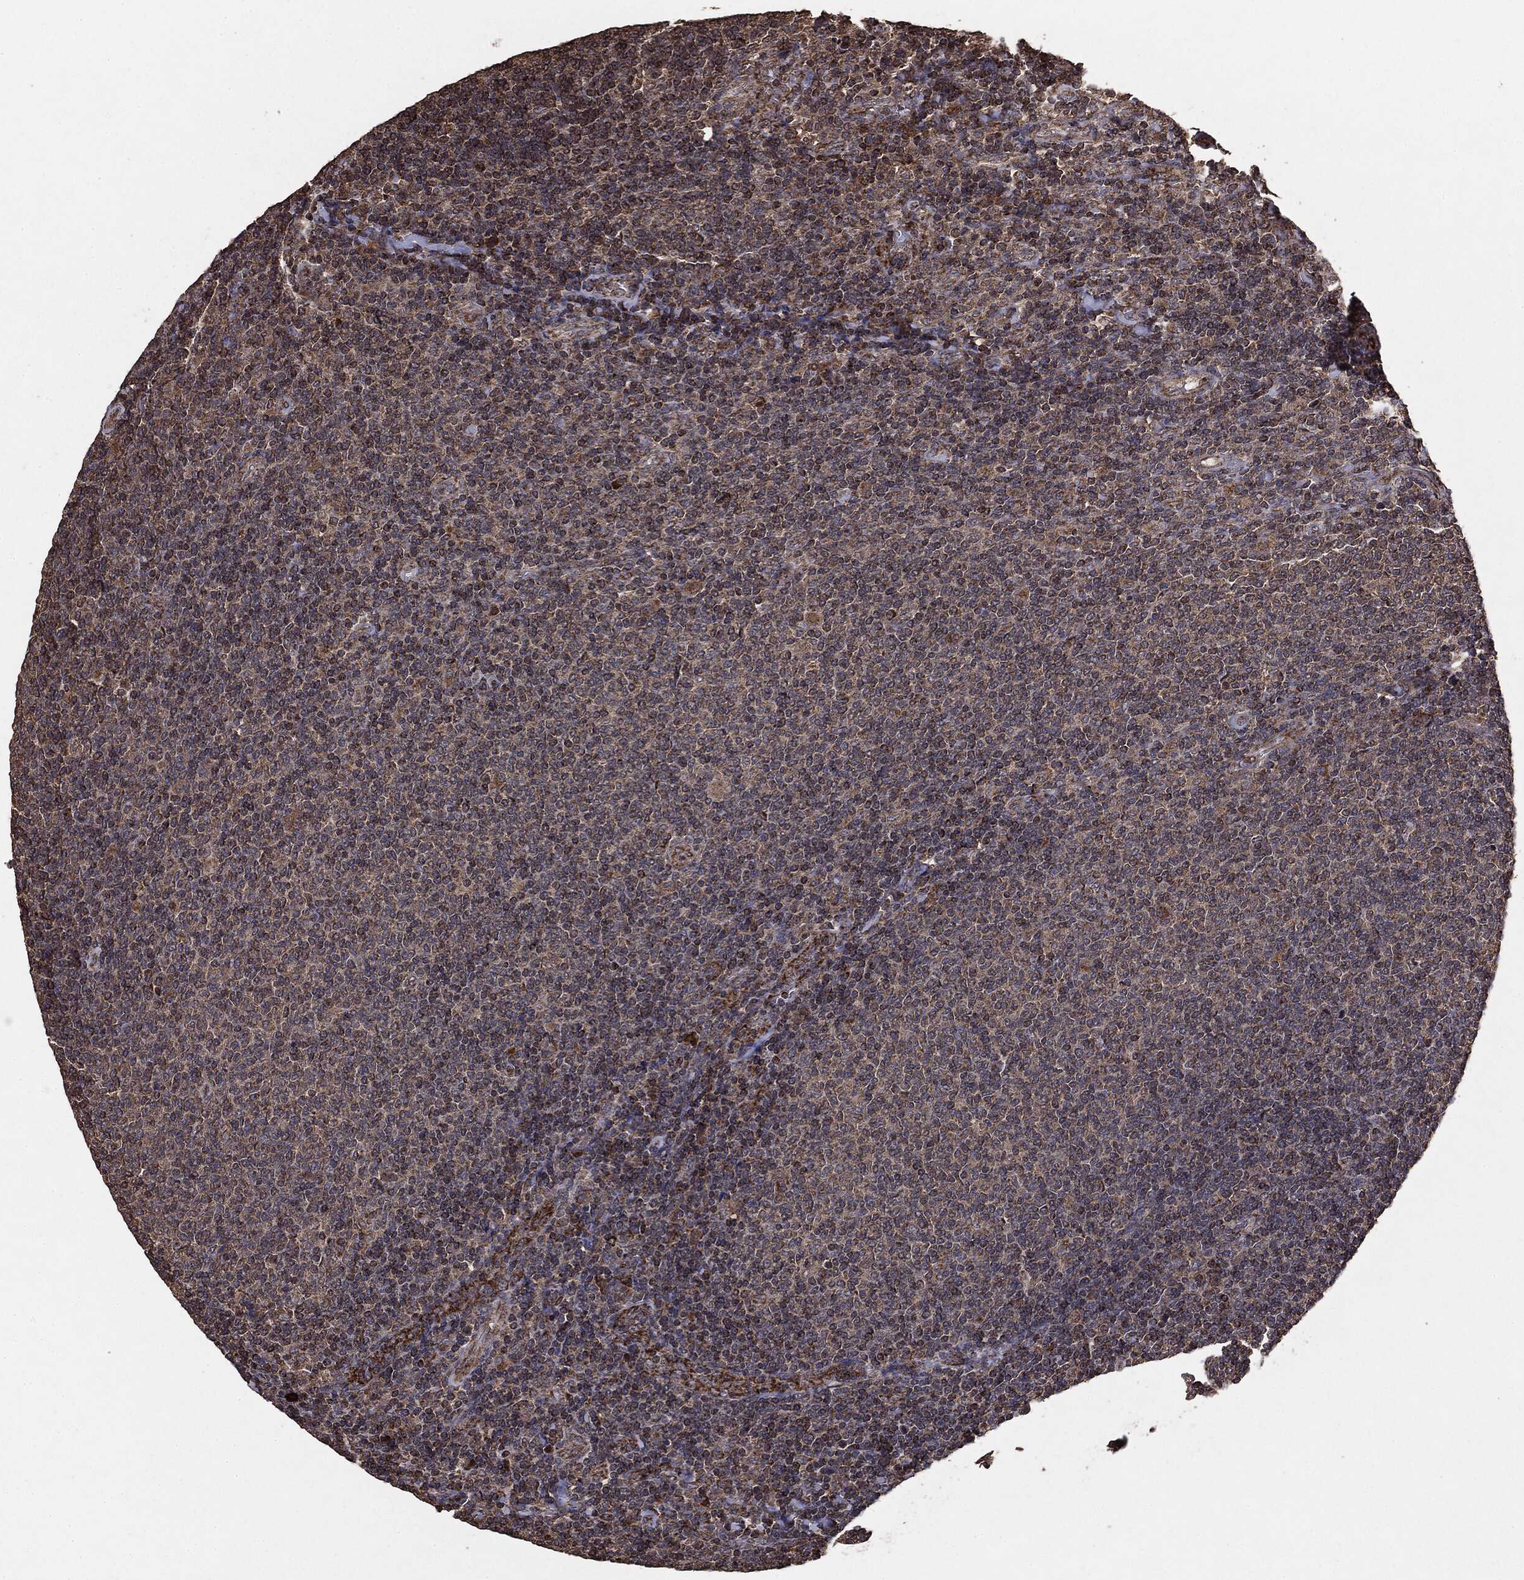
{"staining": {"intensity": "moderate", "quantity": ">75%", "location": "cytoplasmic/membranous"}, "tissue": "lymphoma", "cell_type": "Tumor cells", "image_type": "cancer", "snomed": [{"axis": "morphology", "description": "Malignant lymphoma, non-Hodgkin's type, Low grade"}, {"axis": "topography", "description": "Lymph node"}], "caption": "Immunohistochemistry photomicrograph of malignant lymphoma, non-Hodgkin's type (low-grade) stained for a protein (brown), which displays medium levels of moderate cytoplasmic/membranous expression in approximately >75% of tumor cells.", "gene": "MTOR", "patient": {"sex": "male", "age": 52}}